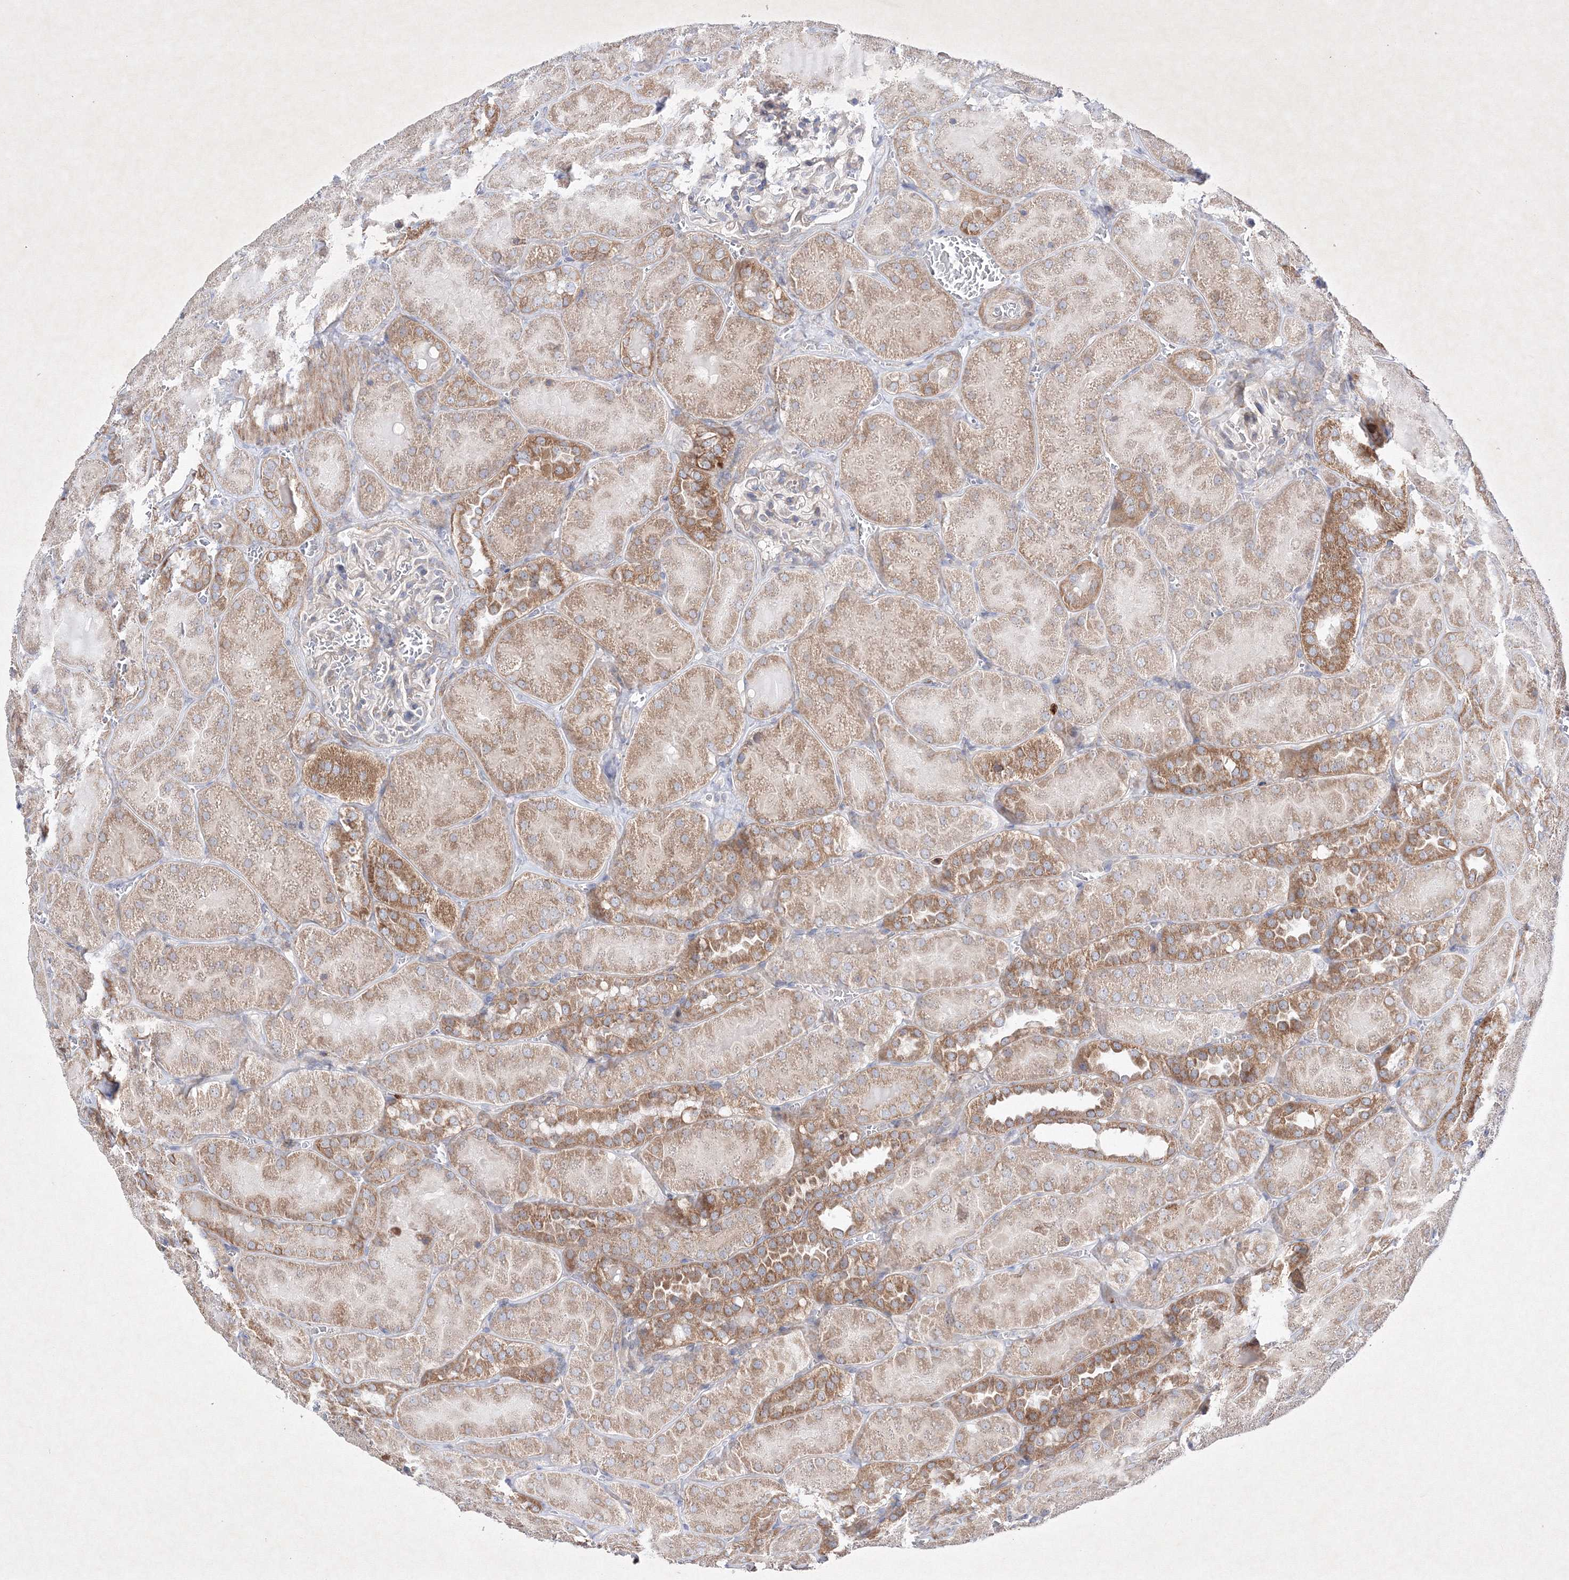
{"staining": {"intensity": "weak", "quantity": "<25%", "location": "cytoplasmic/membranous"}, "tissue": "kidney", "cell_type": "Cells in glomeruli", "image_type": "normal", "snomed": [{"axis": "morphology", "description": "Normal tissue, NOS"}, {"axis": "topography", "description": "Kidney"}], "caption": "Photomicrograph shows no protein positivity in cells in glomeruli of normal kidney.", "gene": "OPA1", "patient": {"sex": "male", "age": 28}}